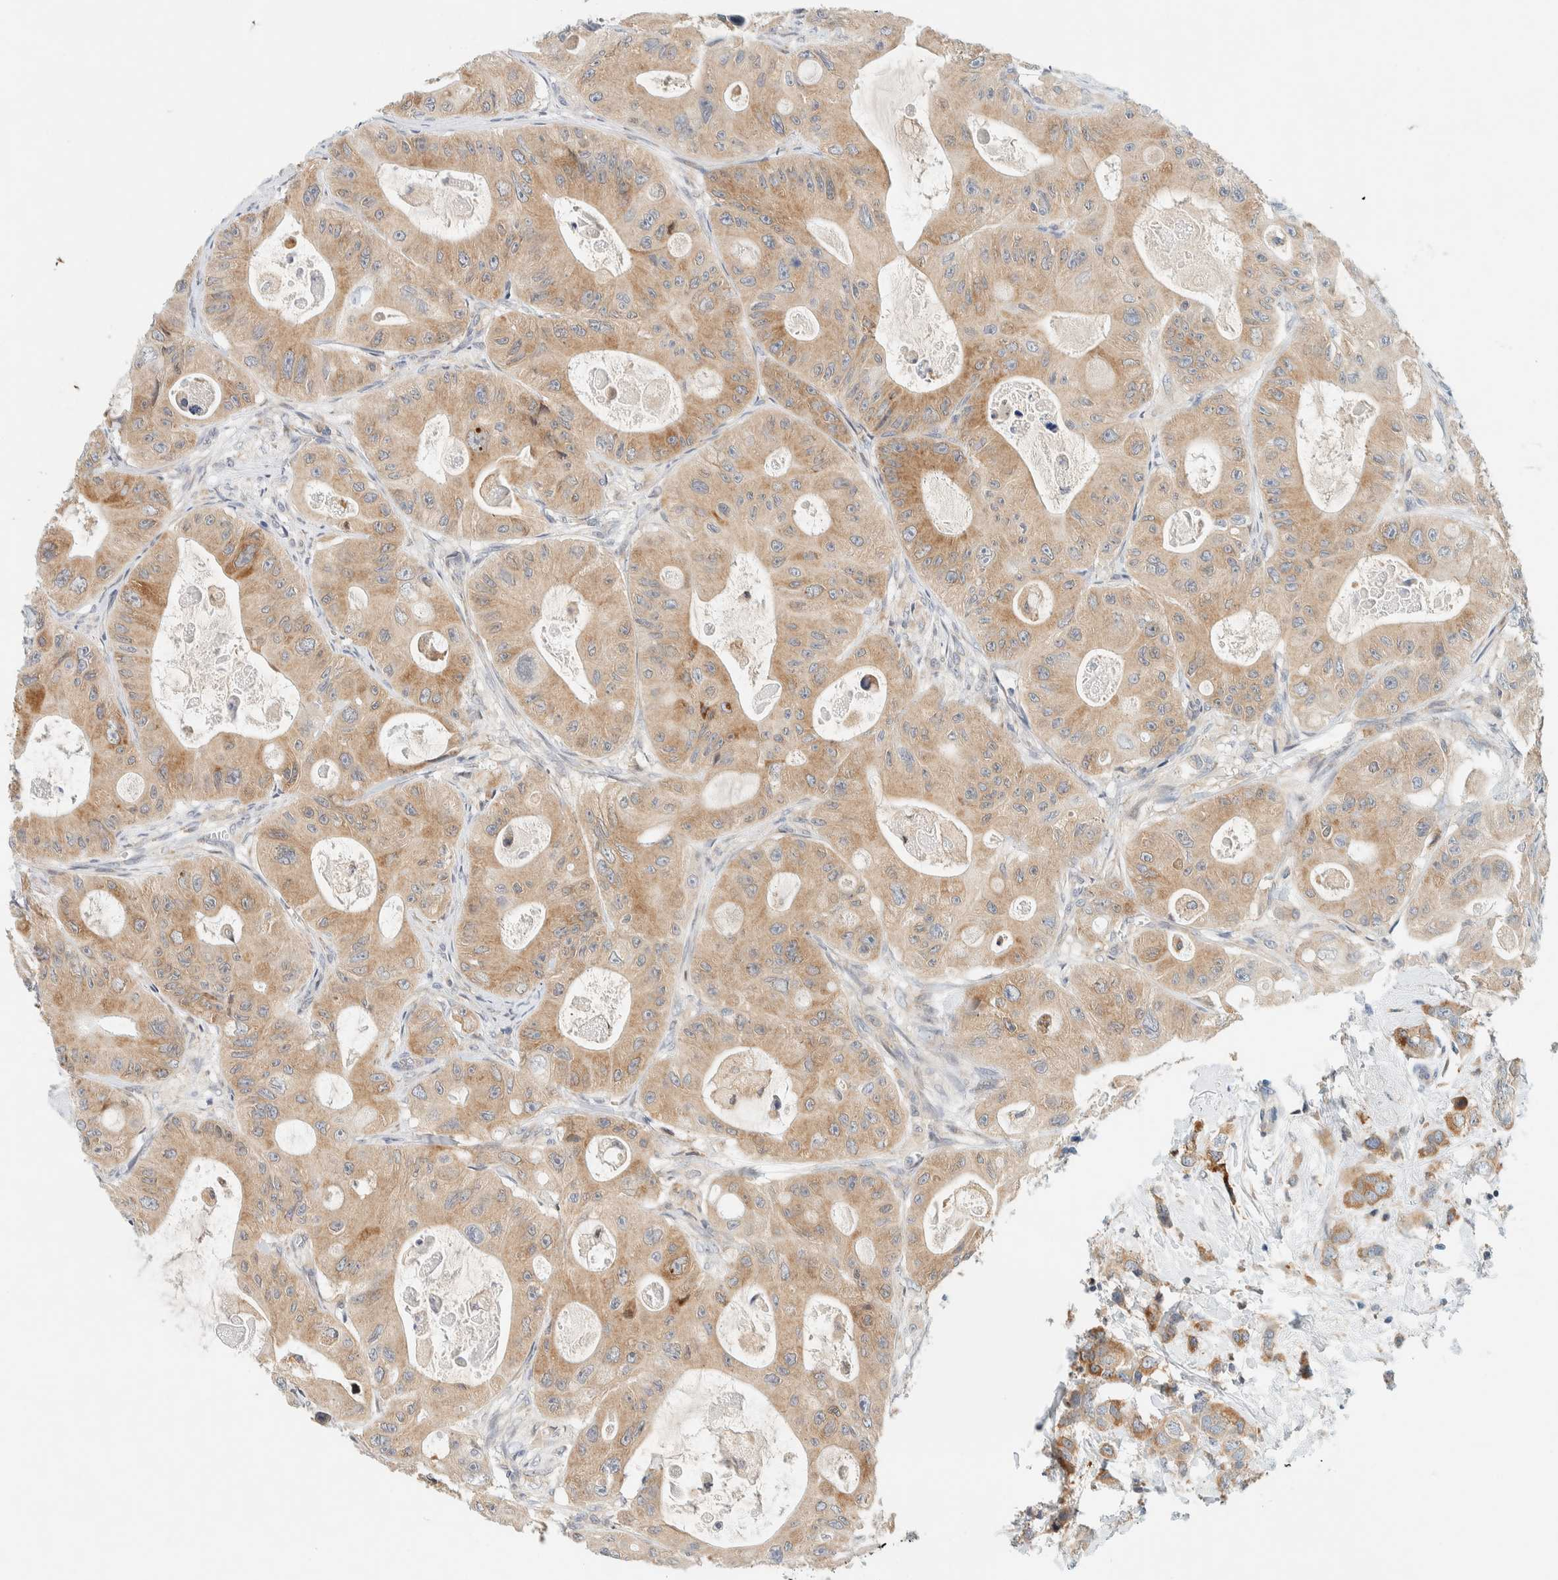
{"staining": {"intensity": "moderate", "quantity": "25%-75%", "location": "cytoplasmic/membranous"}, "tissue": "colorectal cancer", "cell_type": "Tumor cells", "image_type": "cancer", "snomed": [{"axis": "morphology", "description": "Adenocarcinoma, NOS"}, {"axis": "topography", "description": "Colon"}], "caption": "Protein expression analysis of human colorectal cancer reveals moderate cytoplasmic/membranous expression in approximately 25%-75% of tumor cells.", "gene": "SUMF2", "patient": {"sex": "female", "age": 46}}